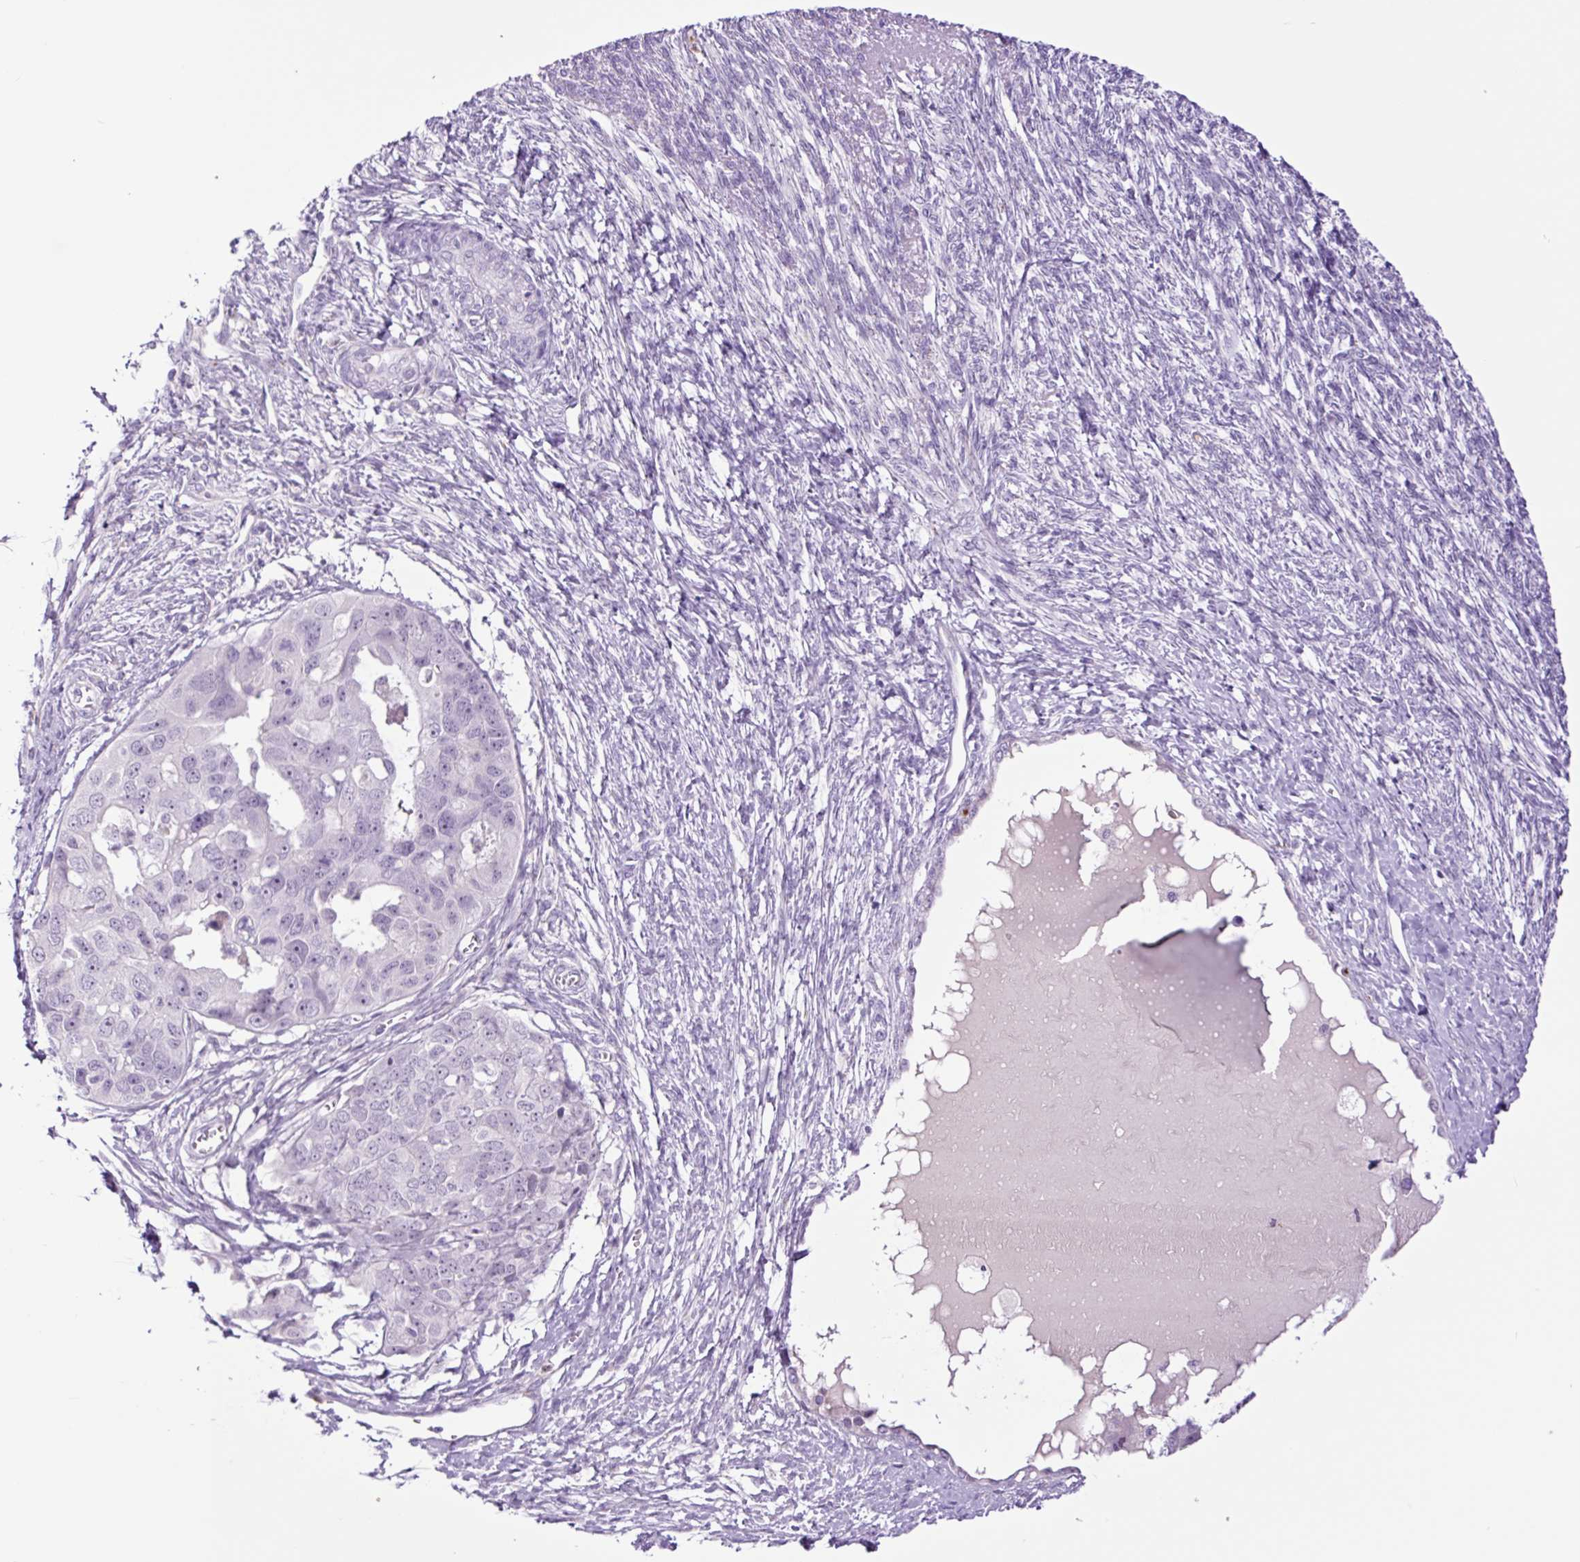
{"staining": {"intensity": "negative", "quantity": "none", "location": "none"}, "tissue": "ovarian cancer", "cell_type": "Tumor cells", "image_type": "cancer", "snomed": [{"axis": "morphology", "description": "Carcinoma, endometroid"}, {"axis": "topography", "description": "Ovary"}], "caption": "Tumor cells are negative for protein expression in human endometroid carcinoma (ovarian). The staining was performed using DAB to visualize the protein expression in brown, while the nuclei were stained in blue with hematoxylin (Magnification: 20x).", "gene": "MFSD3", "patient": {"sex": "female", "age": 70}}